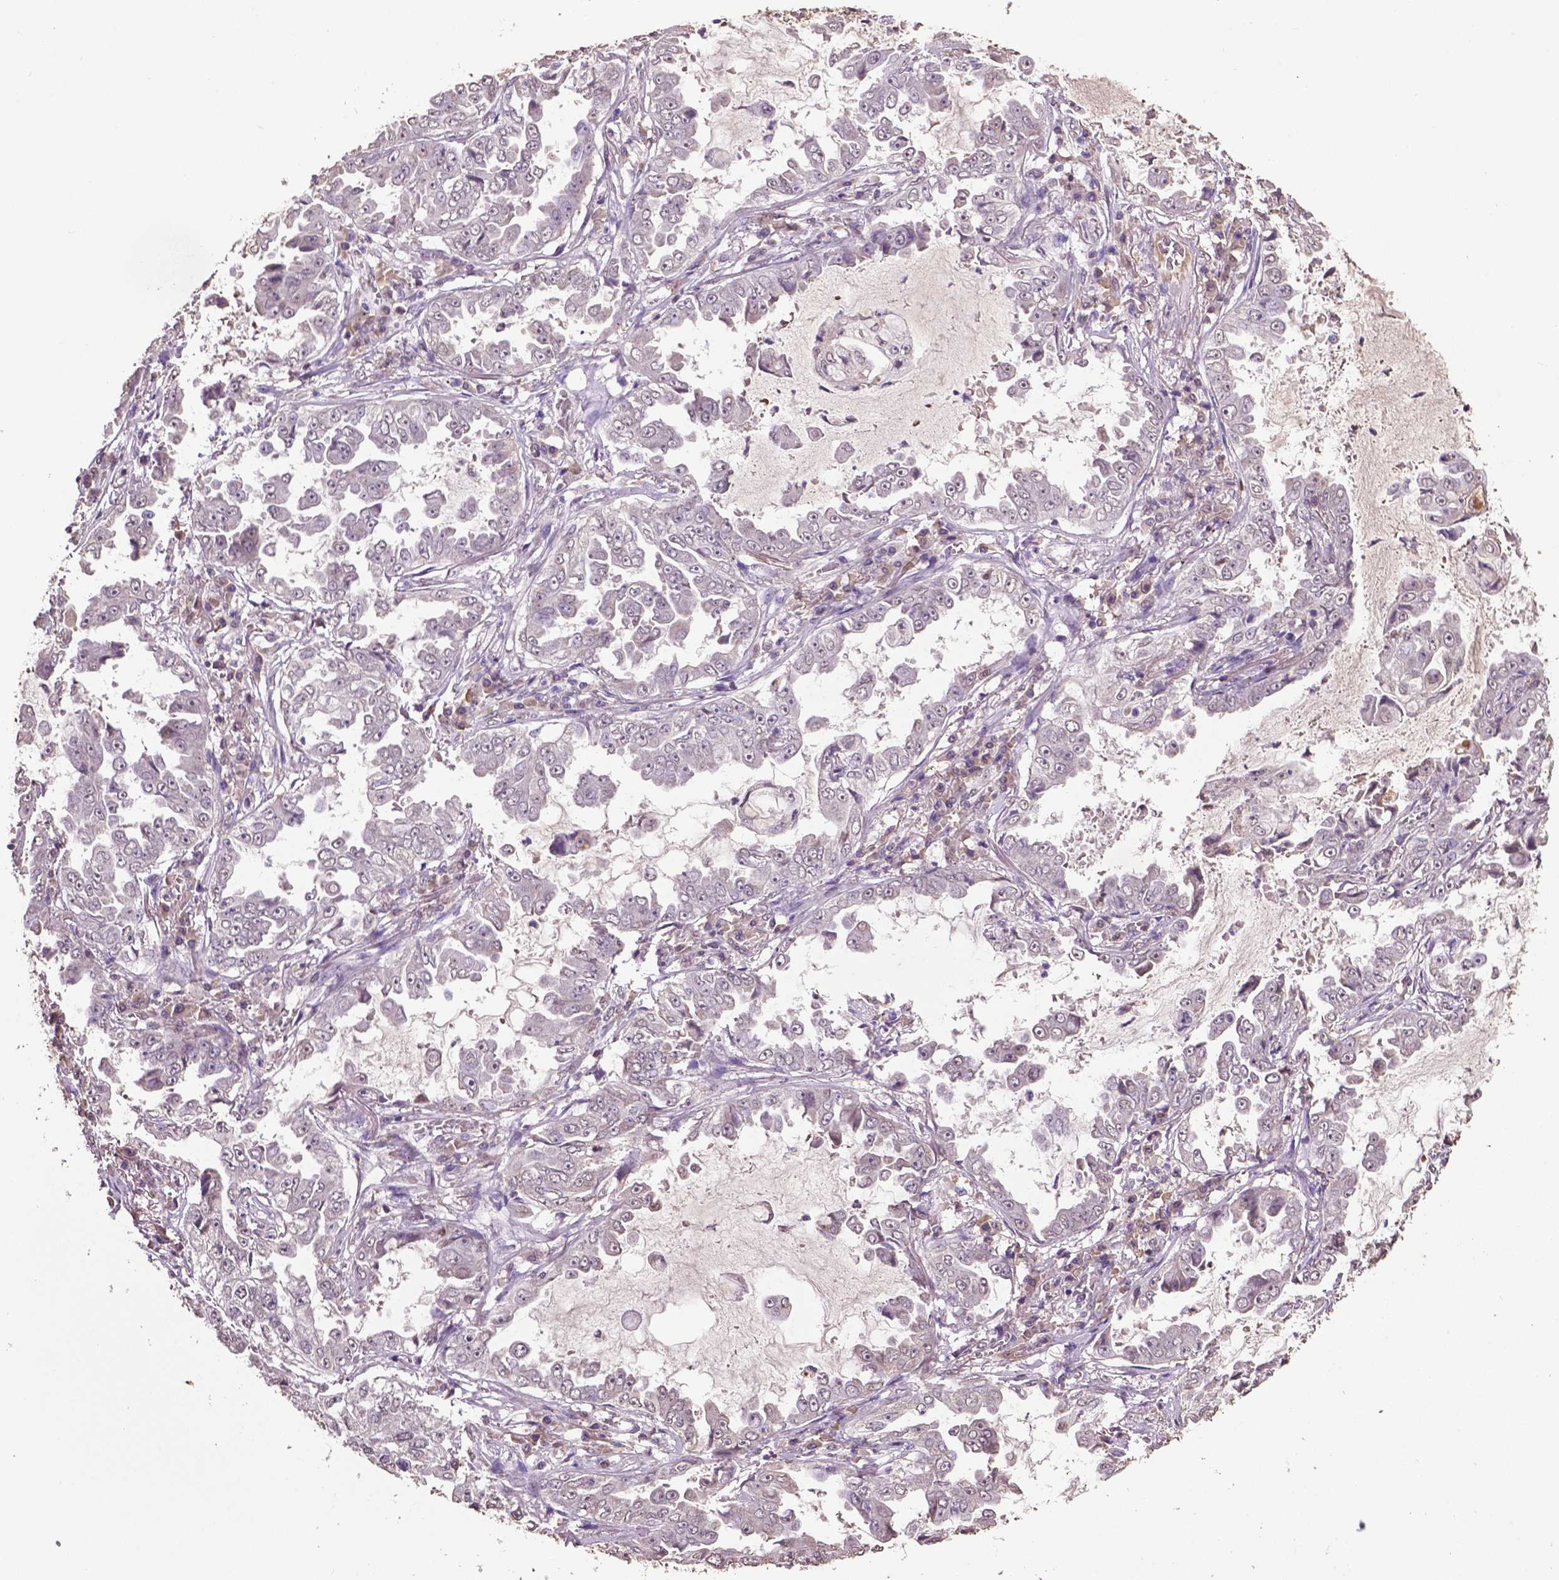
{"staining": {"intensity": "negative", "quantity": "none", "location": "none"}, "tissue": "lung cancer", "cell_type": "Tumor cells", "image_type": "cancer", "snomed": [{"axis": "morphology", "description": "Adenocarcinoma, NOS"}, {"axis": "topography", "description": "Lung"}], "caption": "An immunohistochemistry (IHC) image of lung cancer is shown. There is no staining in tumor cells of lung cancer.", "gene": "RUNX3", "patient": {"sex": "female", "age": 52}}